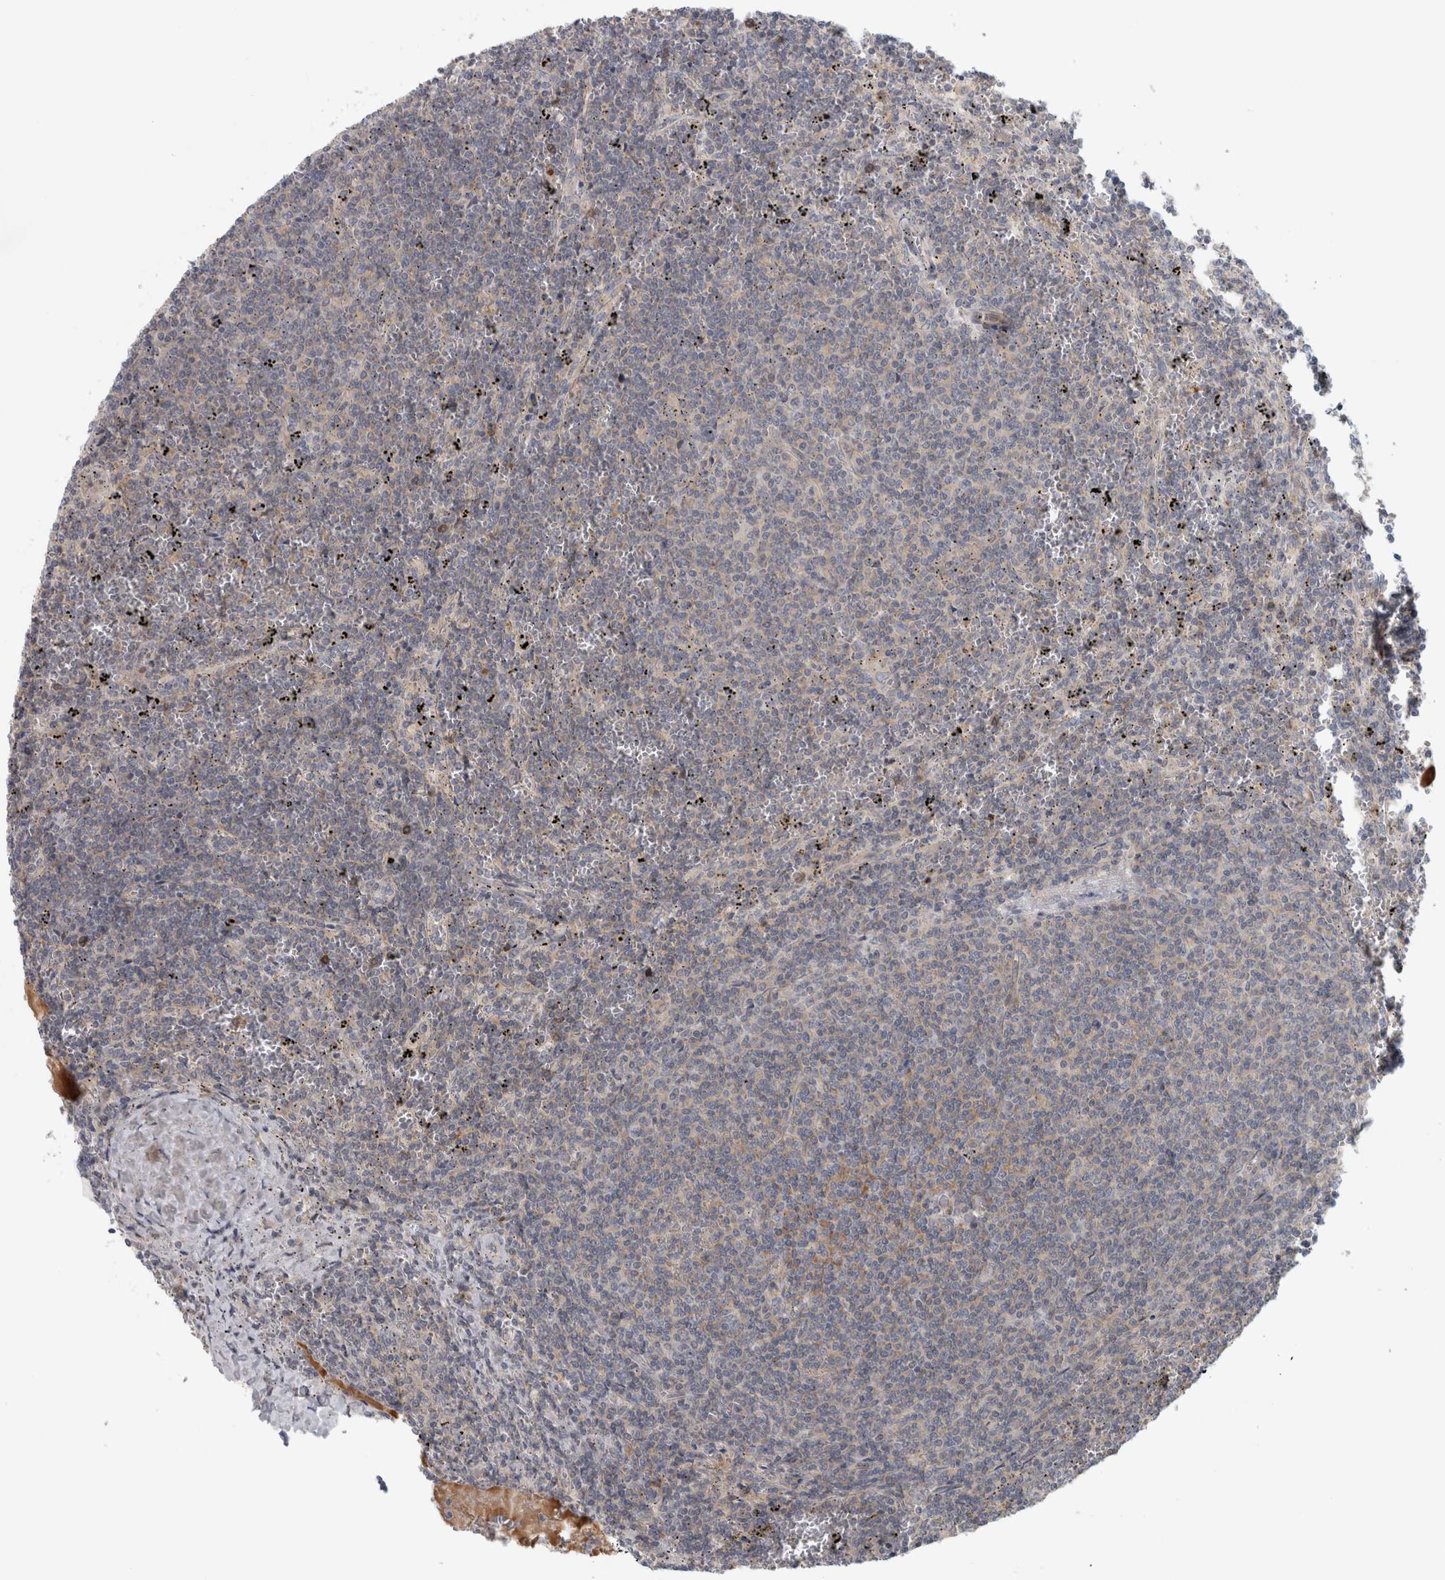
{"staining": {"intensity": "negative", "quantity": "none", "location": "none"}, "tissue": "lymphoma", "cell_type": "Tumor cells", "image_type": "cancer", "snomed": [{"axis": "morphology", "description": "Malignant lymphoma, non-Hodgkin's type, Low grade"}, {"axis": "topography", "description": "Spleen"}], "caption": "Malignant lymphoma, non-Hodgkin's type (low-grade) was stained to show a protein in brown. There is no significant expression in tumor cells.", "gene": "ZNF804B", "patient": {"sex": "female", "age": 50}}